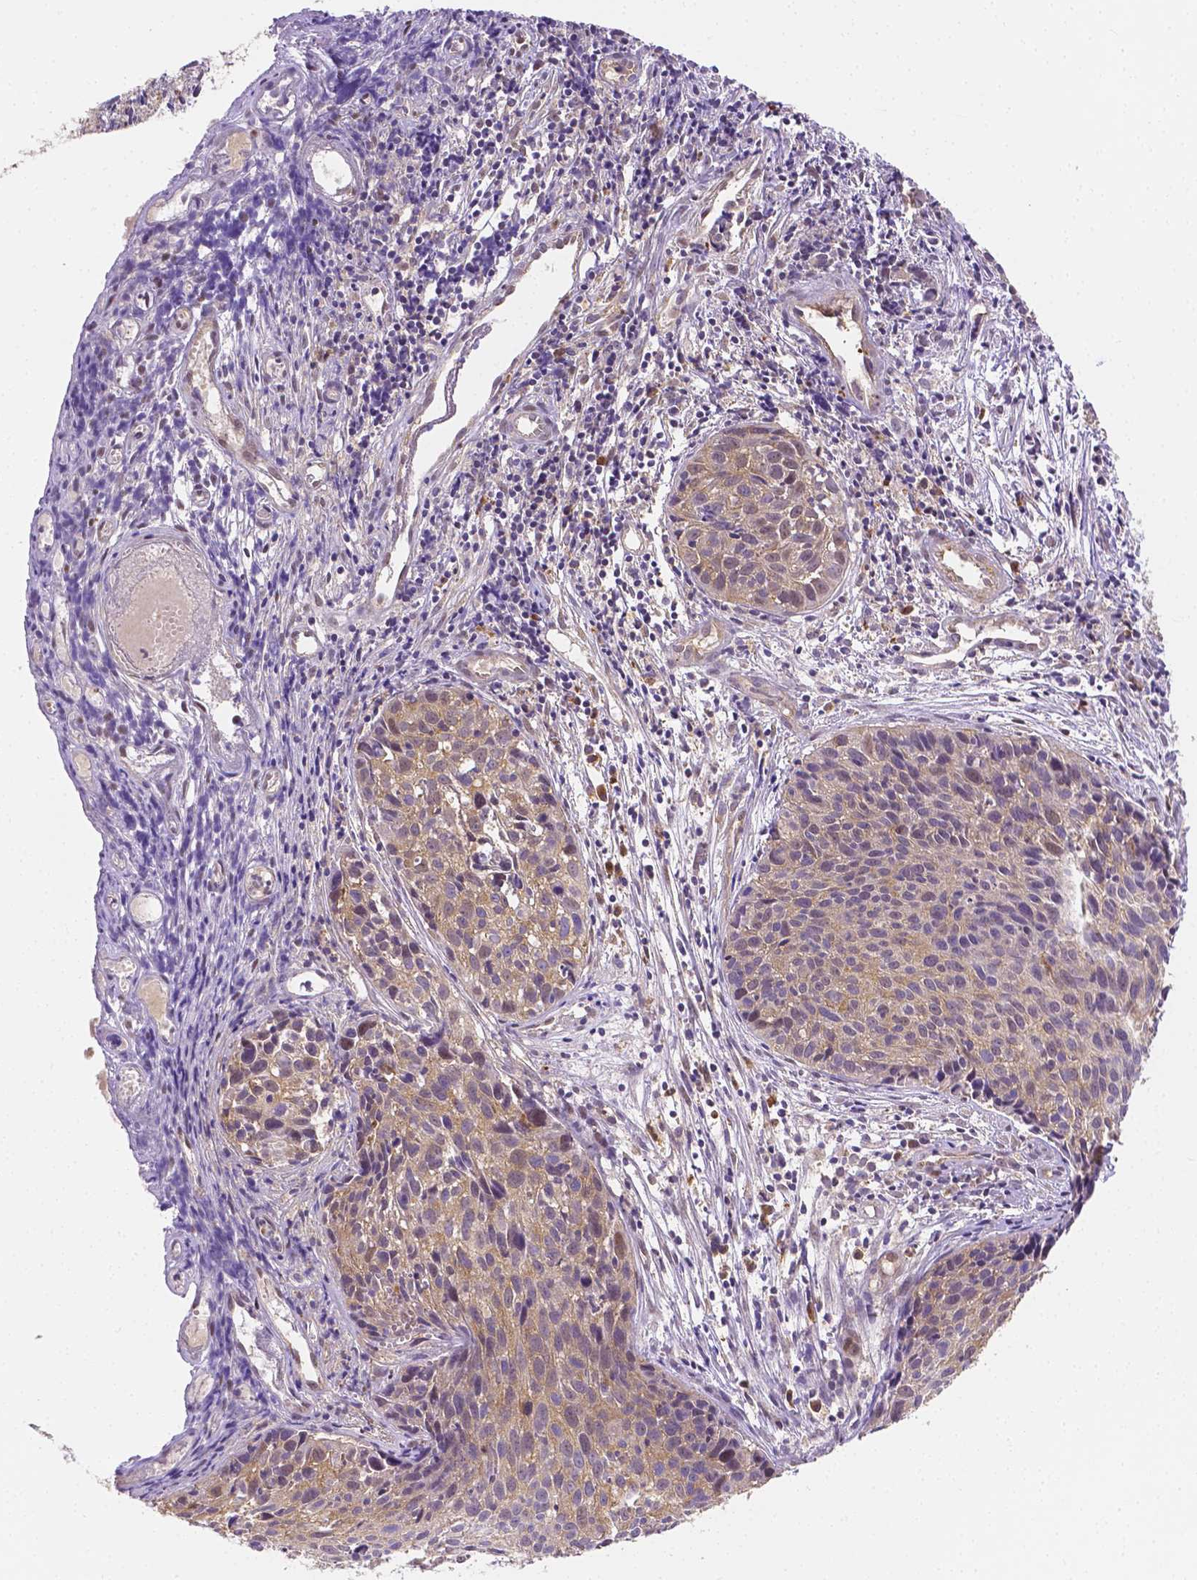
{"staining": {"intensity": "weak", "quantity": ">75%", "location": "cytoplasmic/membranous"}, "tissue": "cervical cancer", "cell_type": "Tumor cells", "image_type": "cancer", "snomed": [{"axis": "morphology", "description": "Squamous cell carcinoma, NOS"}, {"axis": "topography", "description": "Cervix"}], "caption": "Cervical cancer tissue reveals weak cytoplasmic/membranous staining in about >75% of tumor cells Nuclei are stained in blue.", "gene": "ZNRD2", "patient": {"sex": "female", "age": 30}}